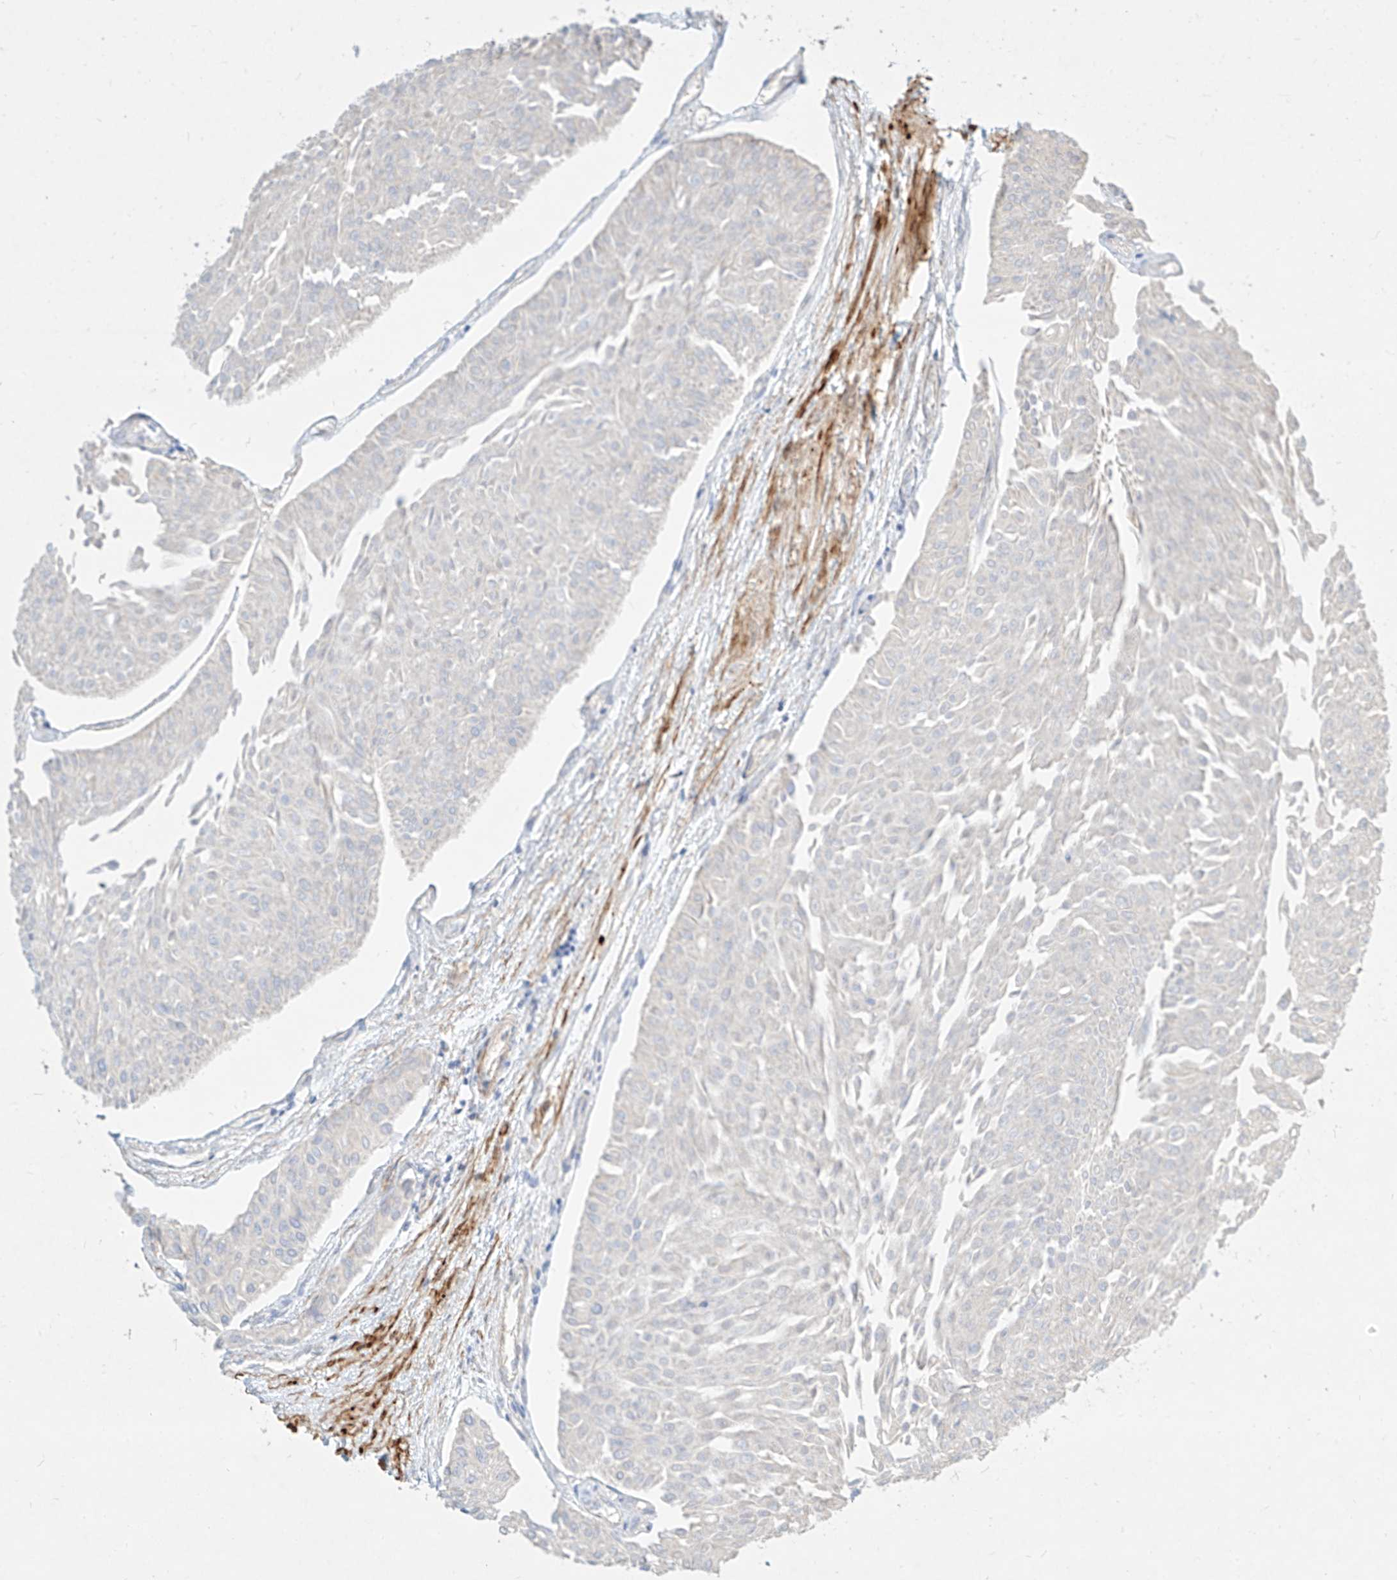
{"staining": {"intensity": "negative", "quantity": "none", "location": "none"}, "tissue": "urothelial cancer", "cell_type": "Tumor cells", "image_type": "cancer", "snomed": [{"axis": "morphology", "description": "Urothelial carcinoma, Low grade"}, {"axis": "topography", "description": "Urinary bladder"}], "caption": "DAB immunohistochemical staining of low-grade urothelial carcinoma exhibits no significant staining in tumor cells.", "gene": "KCNH5", "patient": {"sex": "male", "age": 67}}